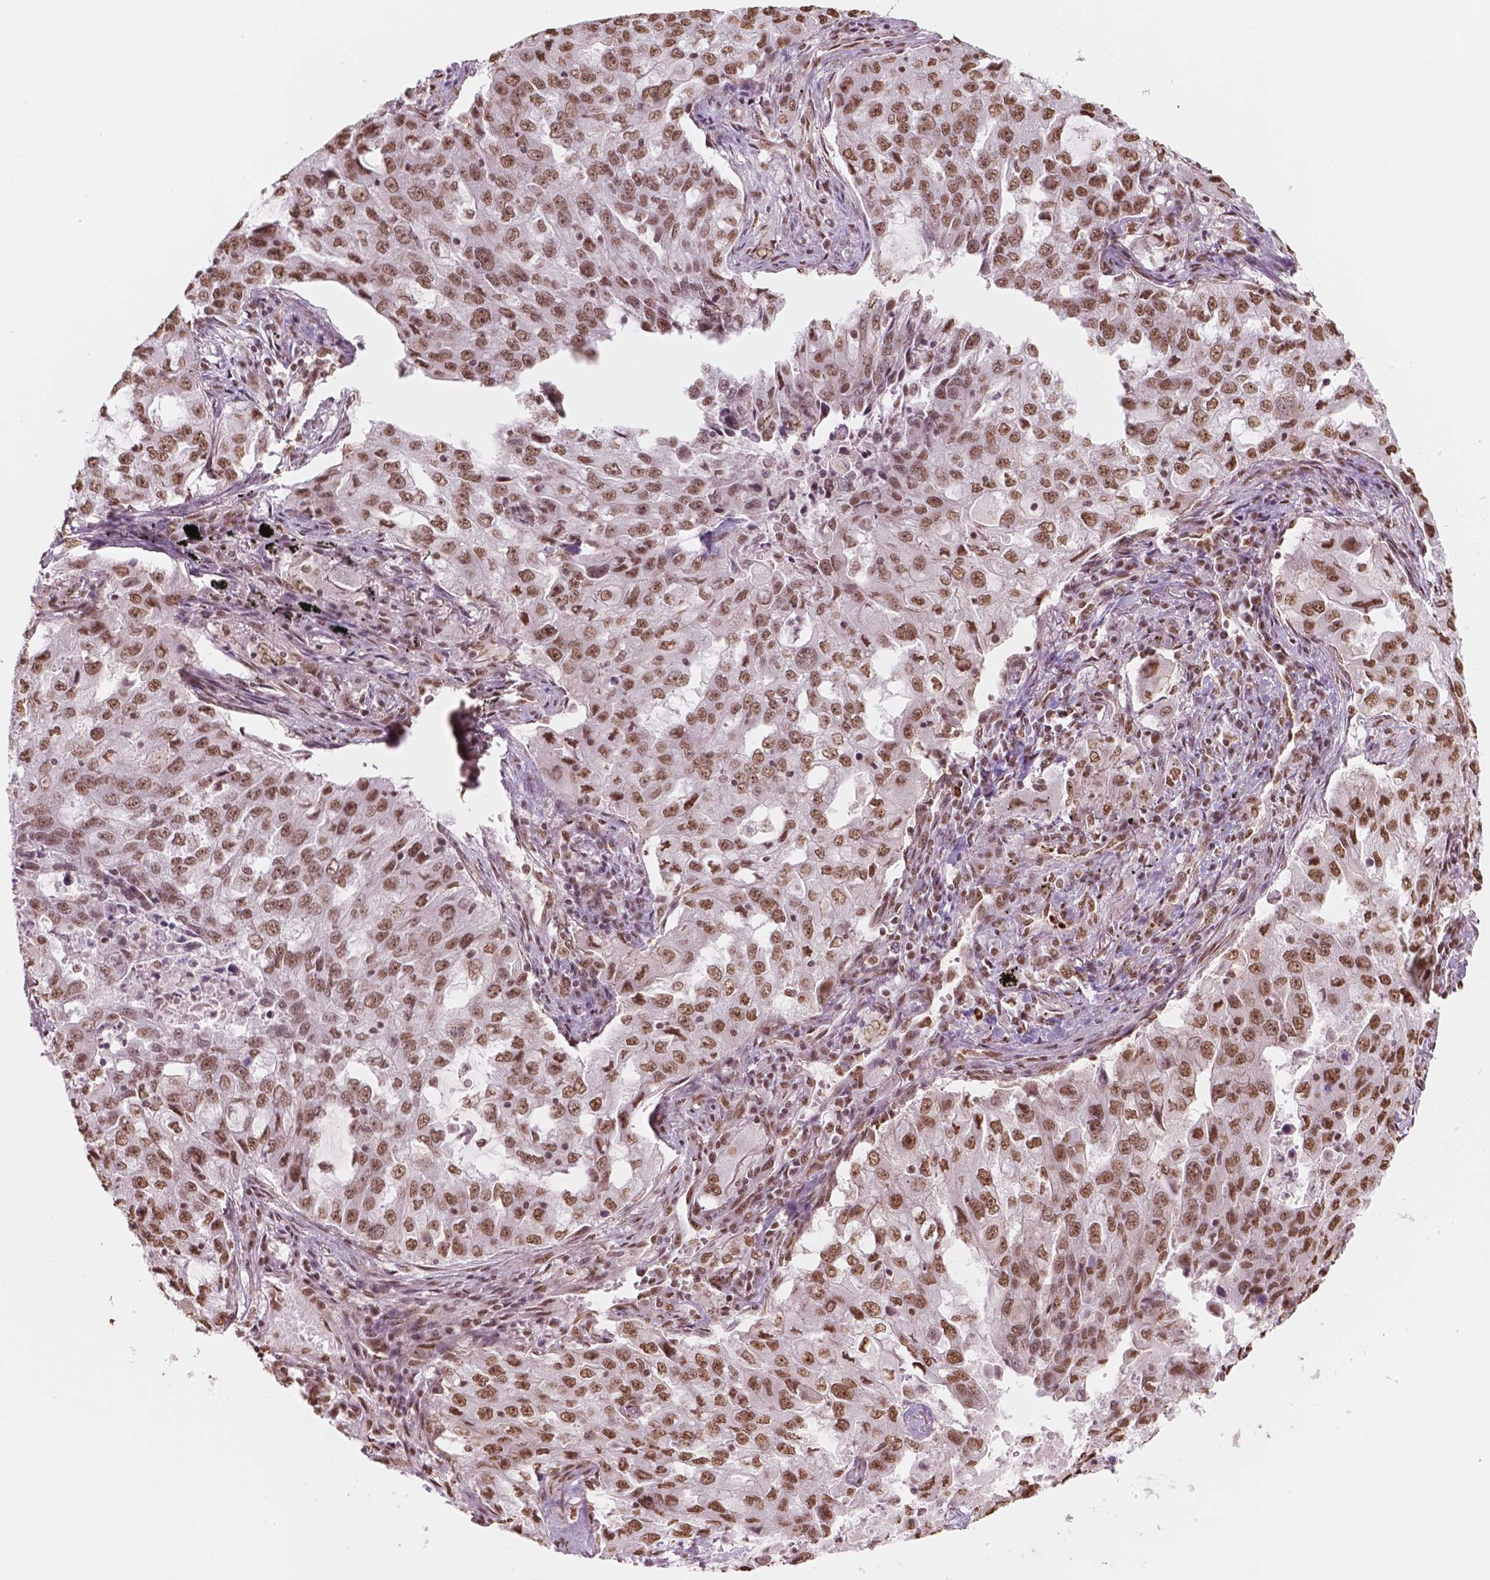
{"staining": {"intensity": "moderate", "quantity": ">75%", "location": "nuclear"}, "tissue": "lung cancer", "cell_type": "Tumor cells", "image_type": "cancer", "snomed": [{"axis": "morphology", "description": "Adenocarcinoma, NOS"}, {"axis": "topography", "description": "Lung"}], "caption": "Tumor cells display moderate nuclear staining in approximately >75% of cells in lung adenocarcinoma.", "gene": "GTF3C5", "patient": {"sex": "female", "age": 61}}